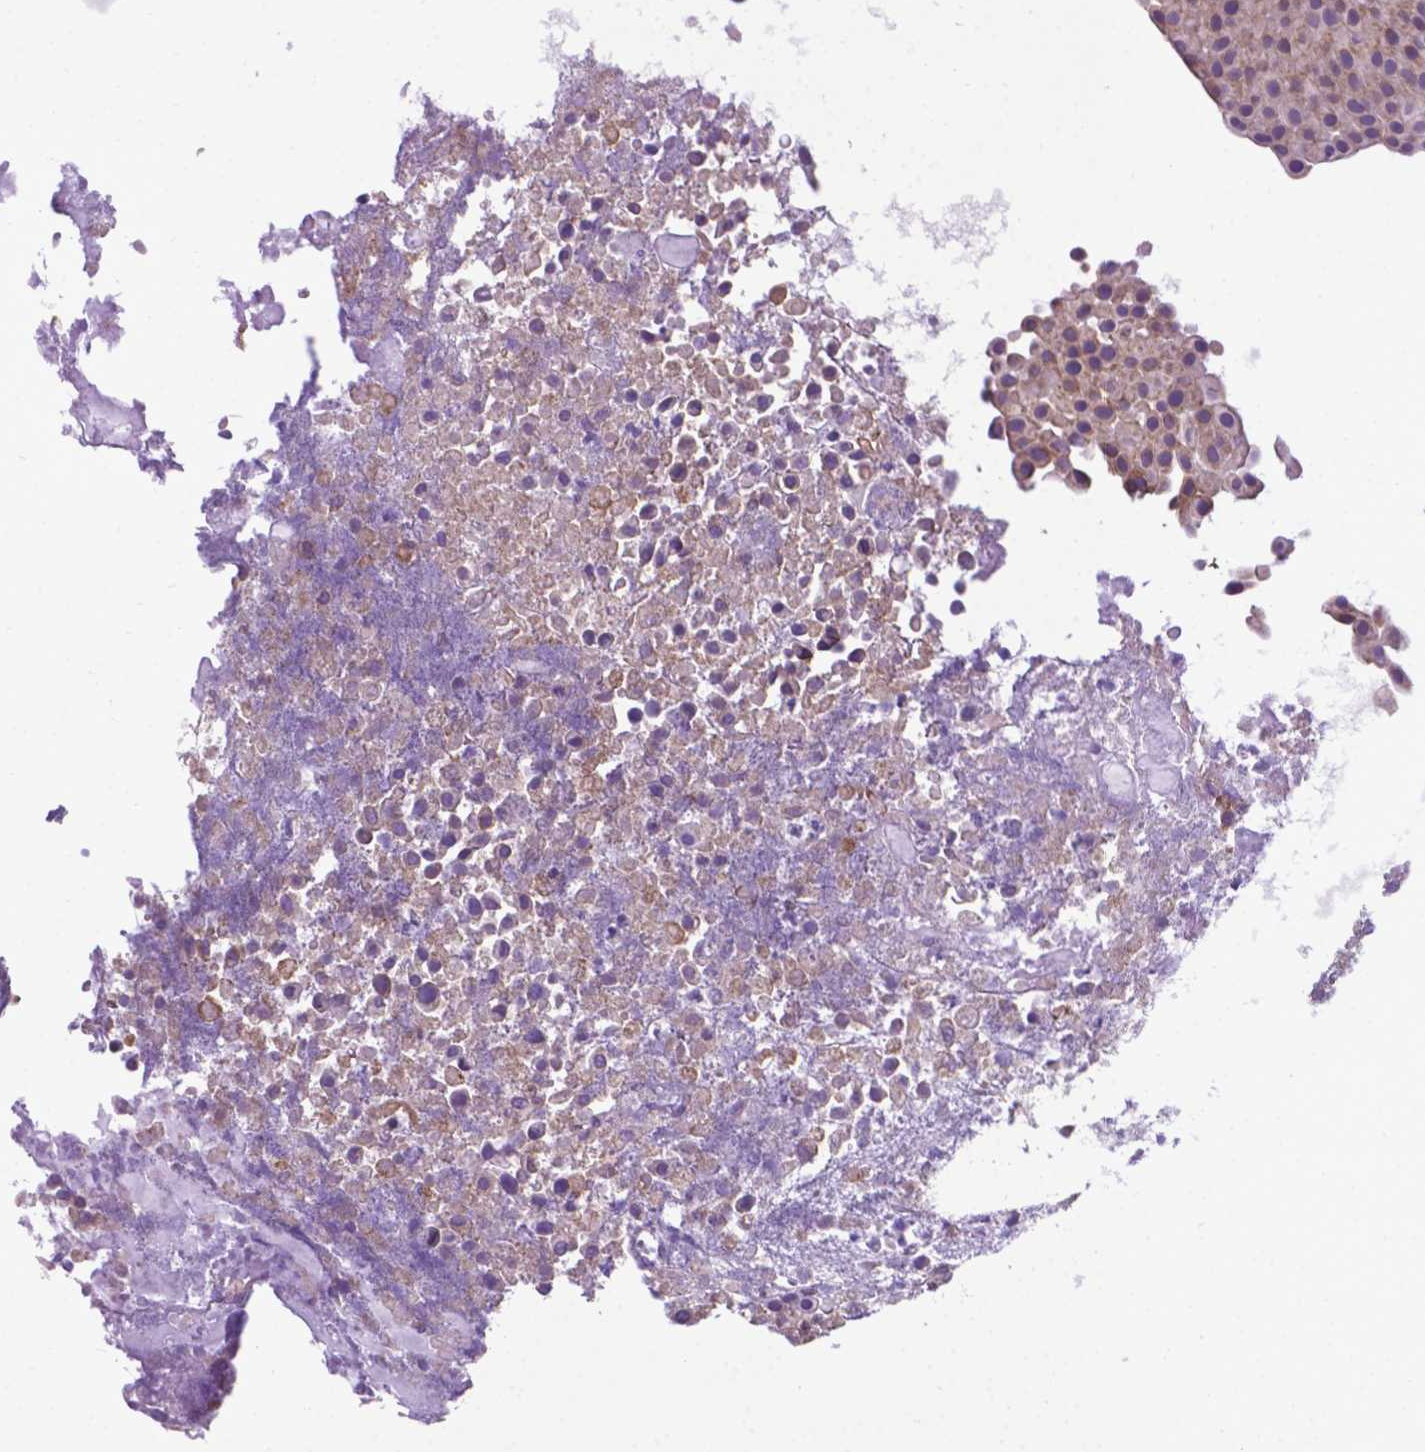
{"staining": {"intensity": "weak", "quantity": "<25%", "location": "cytoplasmic/membranous,nuclear"}, "tissue": "urothelial cancer", "cell_type": "Tumor cells", "image_type": "cancer", "snomed": [{"axis": "morphology", "description": "Urothelial carcinoma, Low grade"}, {"axis": "topography", "description": "Urinary bladder"}], "caption": "This is an IHC photomicrograph of urothelial cancer. There is no positivity in tumor cells.", "gene": "WDR83OS", "patient": {"sex": "female", "age": 87}}